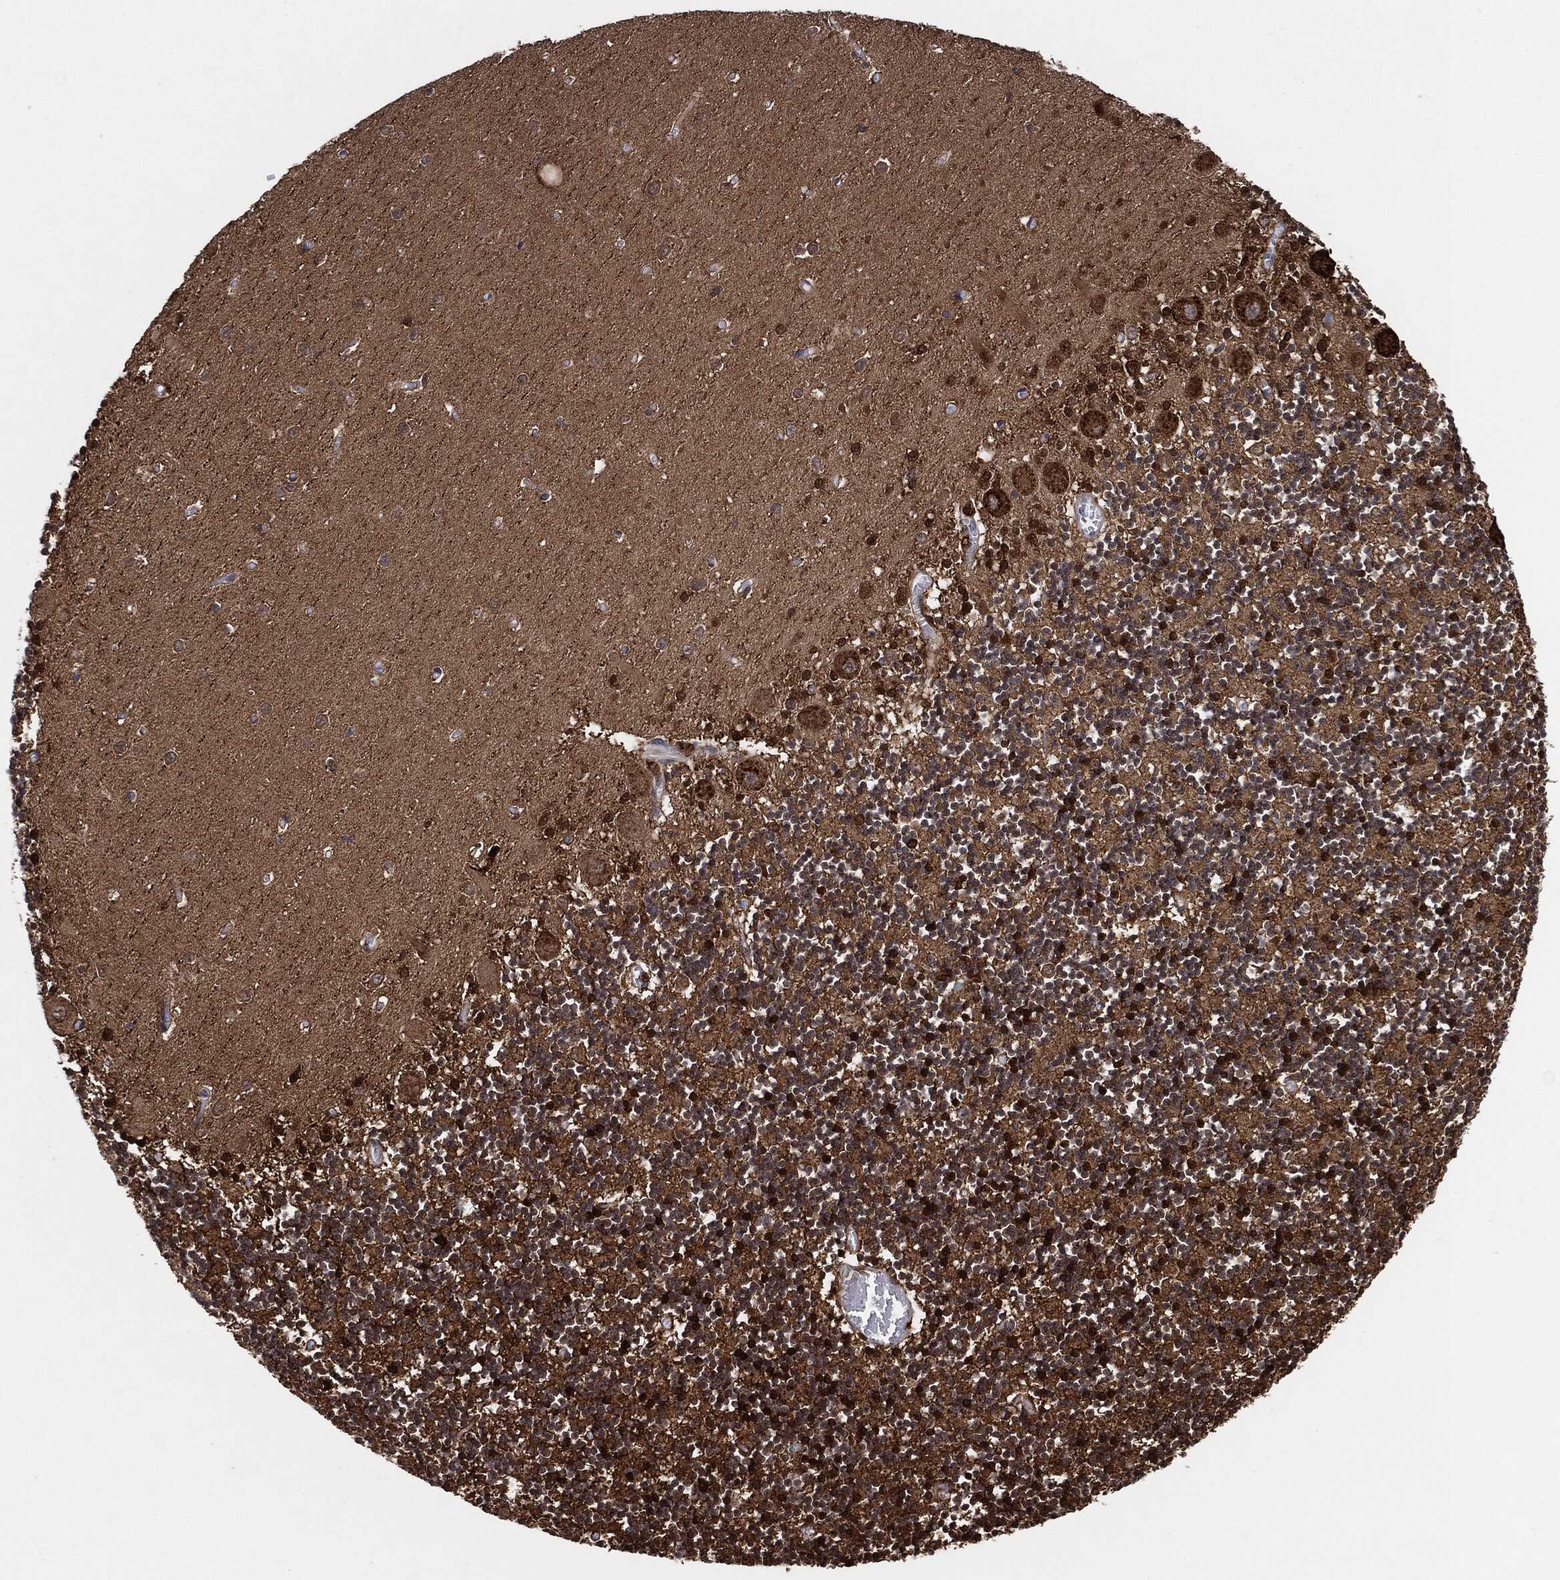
{"staining": {"intensity": "strong", "quantity": "<25%", "location": "nuclear"}, "tissue": "cerebellum", "cell_type": "Cells in granular layer", "image_type": "normal", "snomed": [{"axis": "morphology", "description": "Normal tissue, NOS"}, {"axis": "topography", "description": "Cerebellum"}], "caption": "Cells in granular layer display medium levels of strong nuclear positivity in approximately <25% of cells in unremarkable human cerebellum. Nuclei are stained in blue.", "gene": "BCAR1", "patient": {"sex": "female", "age": 64}}